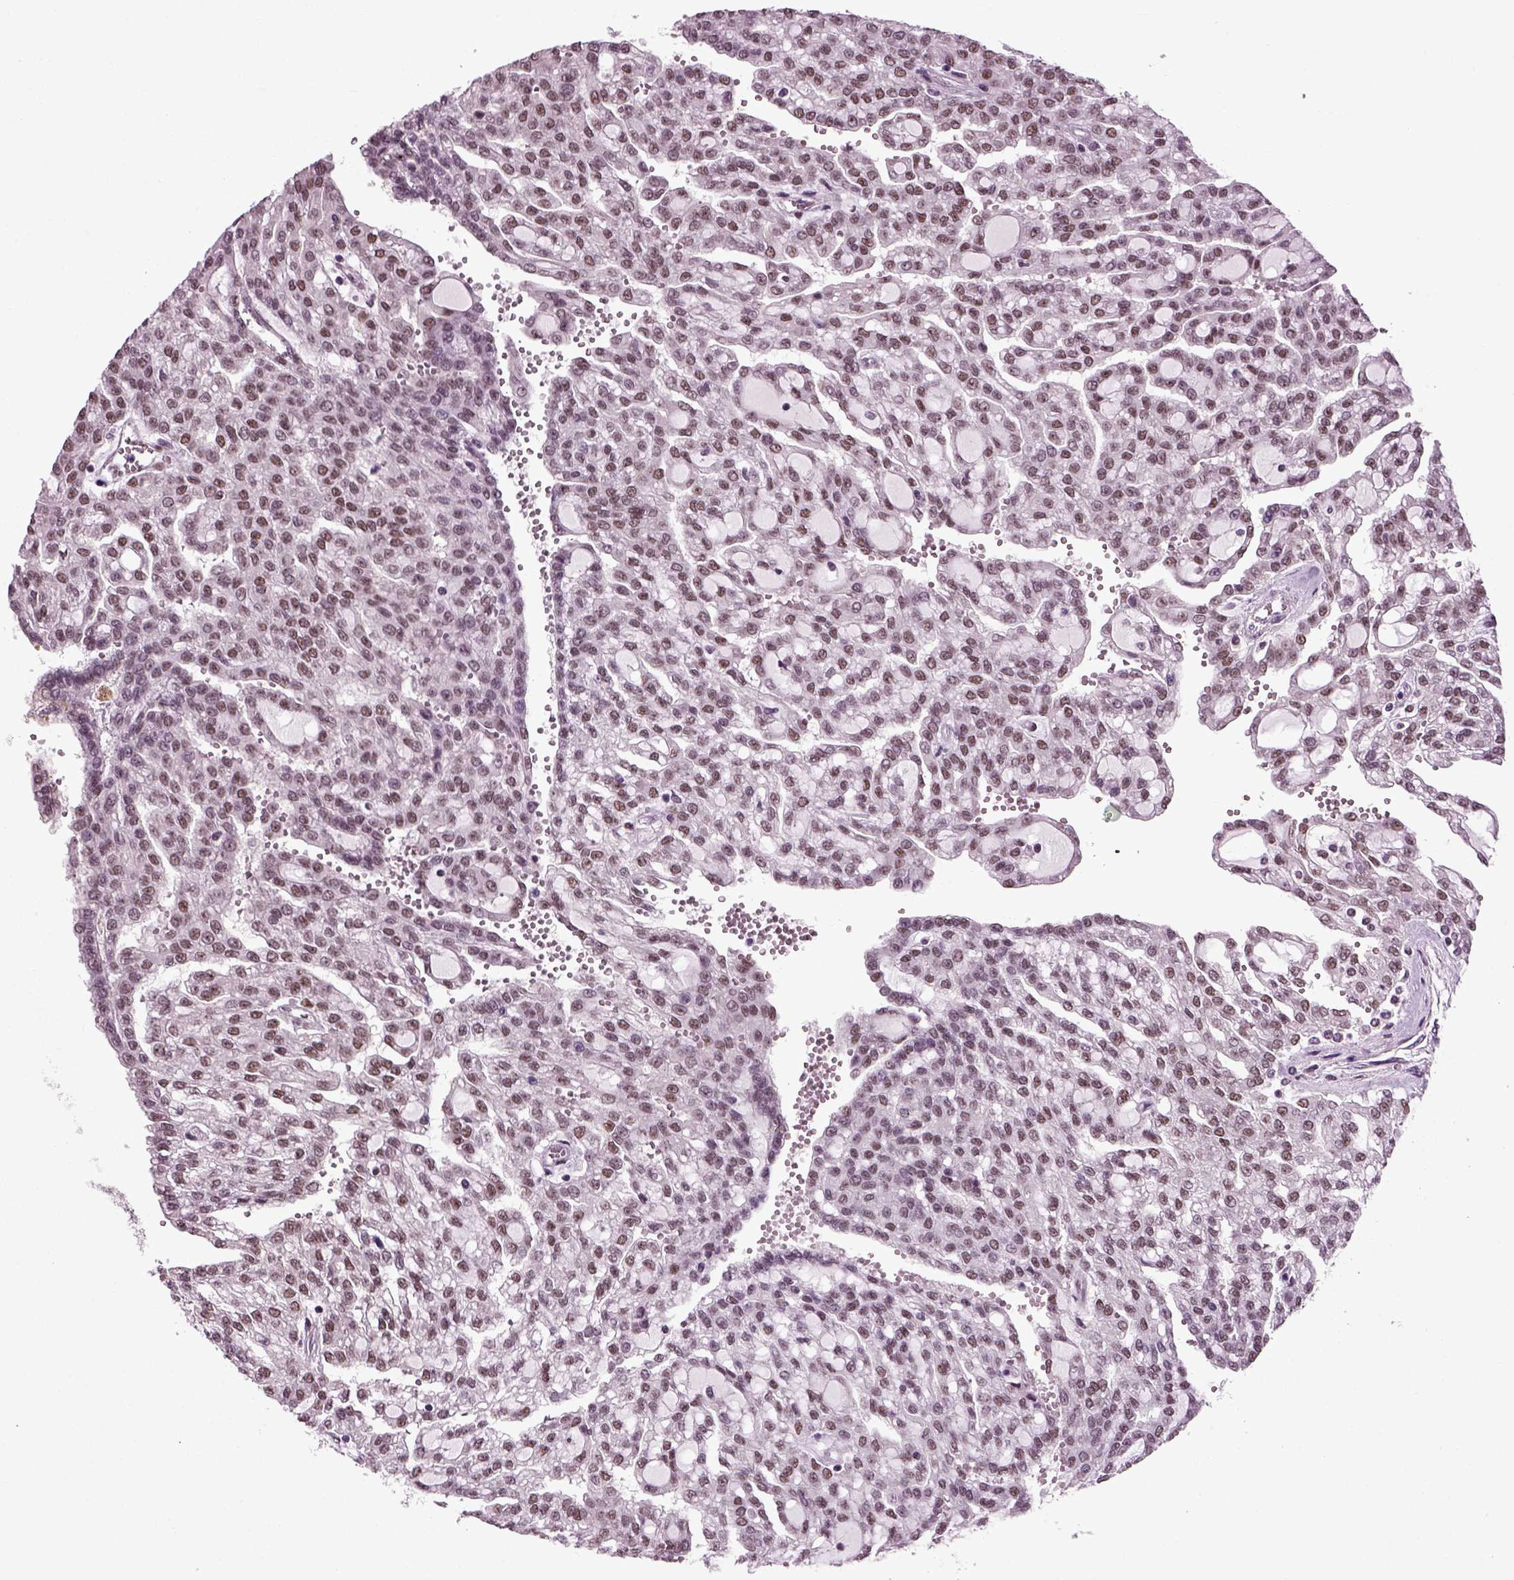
{"staining": {"intensity": "moderate", "quantity": "25%-75%", "location": "nuclear"}, "tissue": "renal cancer", "cell_type": "Tumor cells", "image_type": "cancer", "snomed": [{"axis": "morphology", "description": "Adenocarcinoma, NOS"}, {"axis": "topography", "description": "Kidney"}], "caption": "Renal cancer stained with a protein marker exhibits moderate staining in tumor cells.", "gene": "RCOR3", "patient": {"sex": "male", "age": 63}}